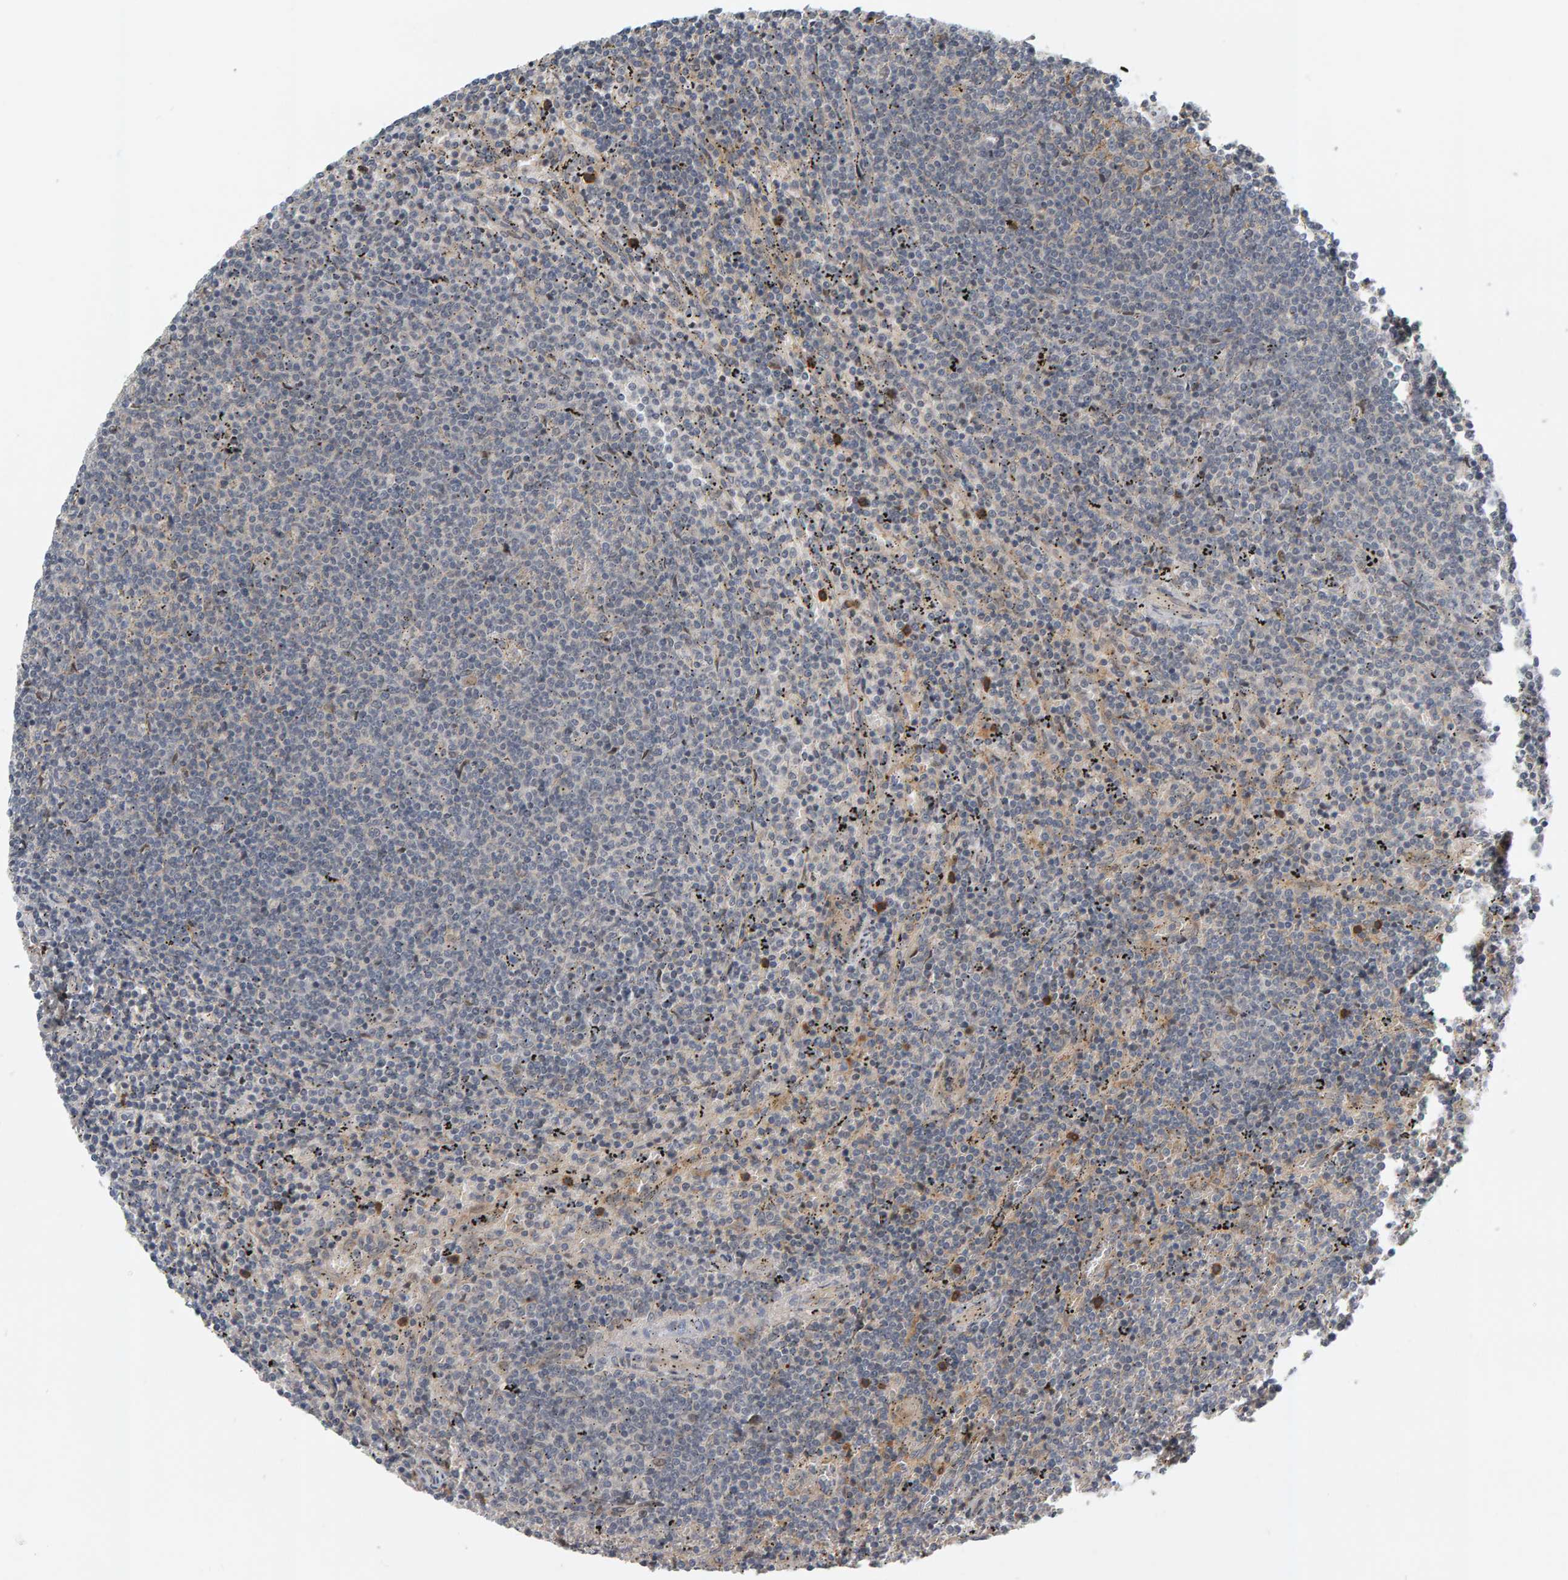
{"staining": {"intensity": "negative", "quantity": "none", "location": "none"}, "tissue": "lymphoma", "cell_type": "Tumor cells", "image_type": "cancer", "snomed": [{"axis": "morphology", "description": "Malignant lymphoma, non-Hodgkin's type, Low grade"}, {"axis": "topography", "description": "Spleen"}], "caption": "A micrograph of low-grade malignant lymphoma, non-Hodgkin's type stained for a protein displays no brown staining in tumor cells.", "gene": "ZNF160", "patient": {"sex": "female", "age": 50}}